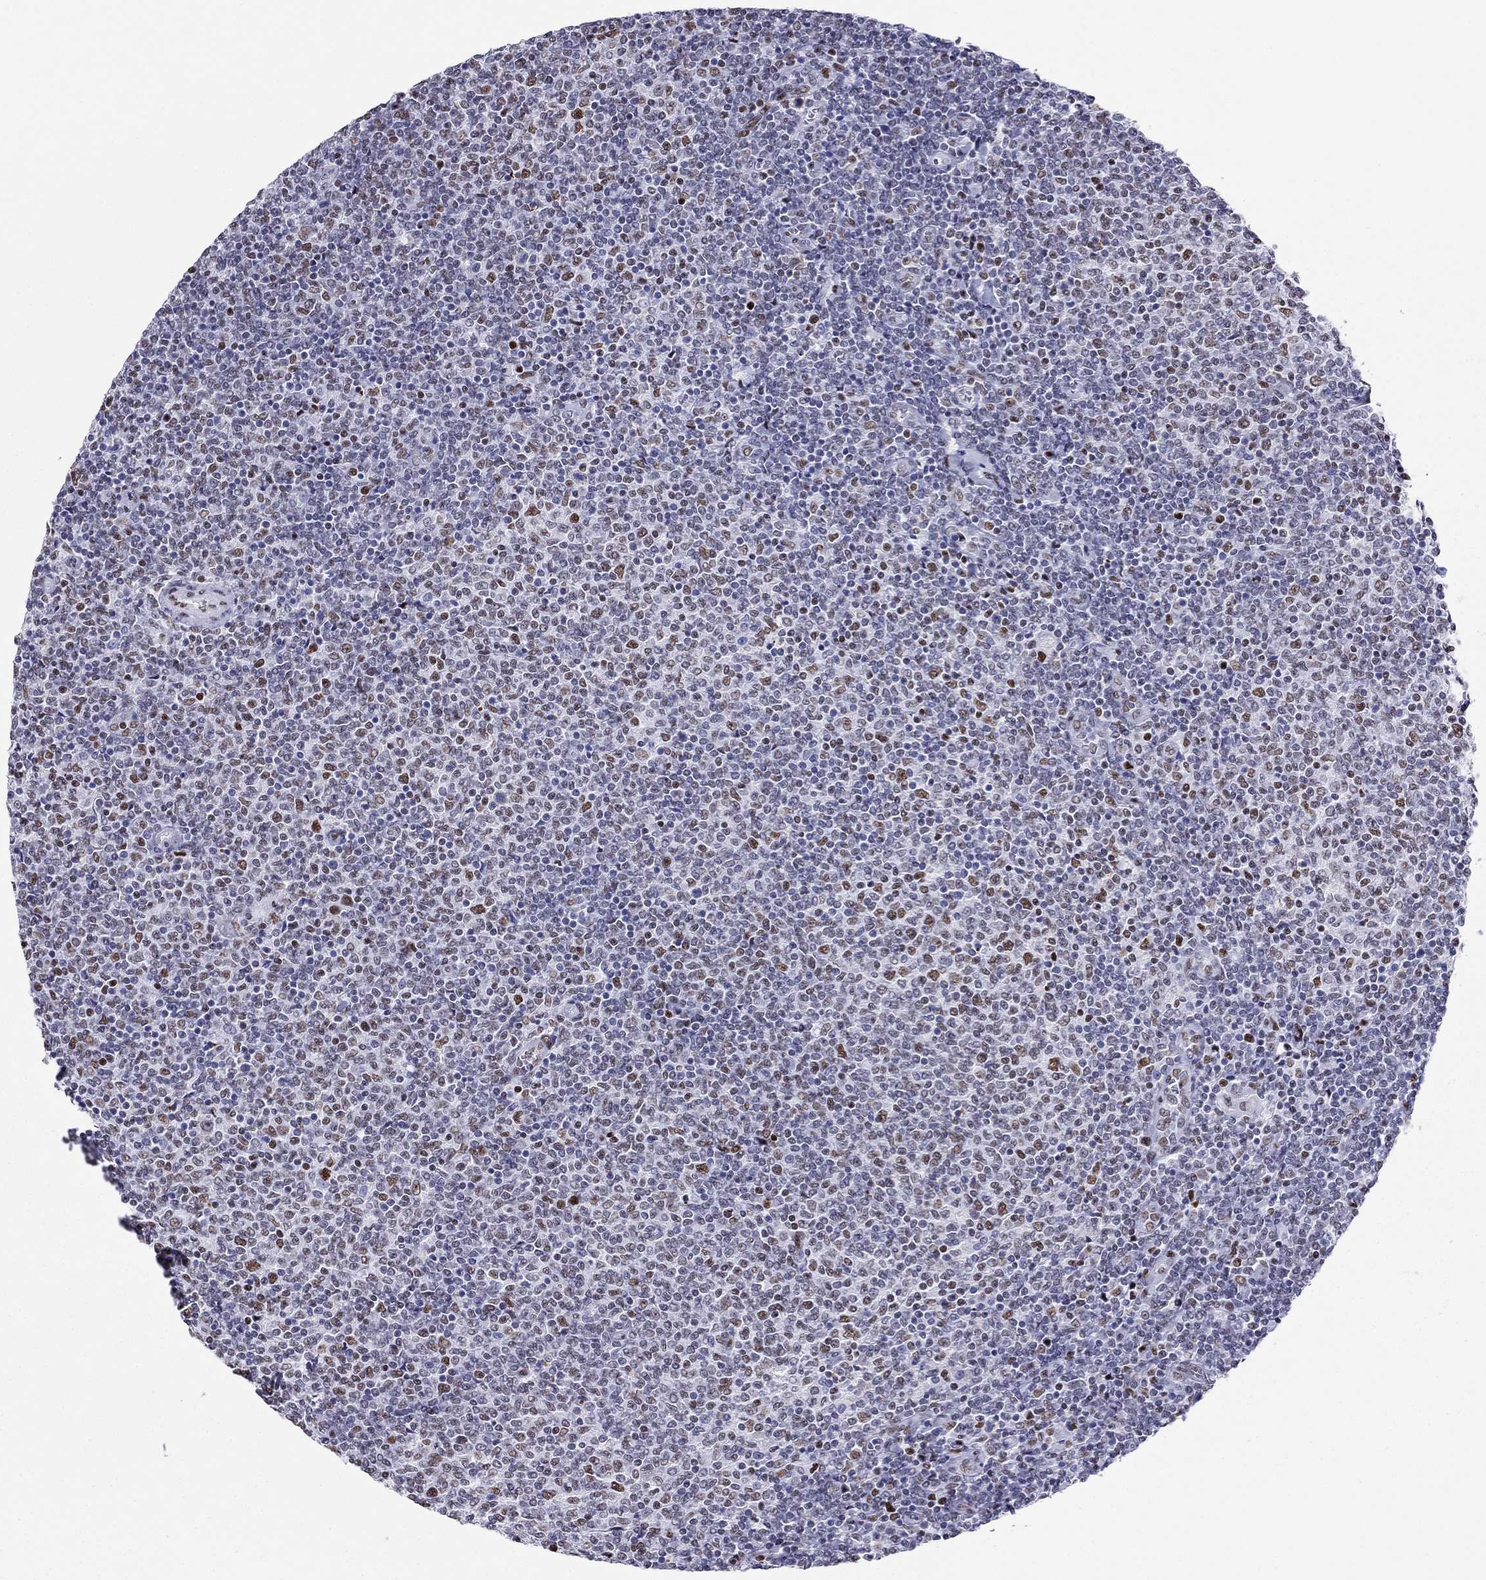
{"staining": {"intensity": "moderate", "quantity": "<25%", "location": "nuclear"}, "tissue": "lymphoma", "cell_type": "Tumor cells", "image_type": "cancer", "snomed": [{"axis": "morphology", "description": "Malignant lymphoma, non-Hodgkin's type, Low grade"}, {"axis": "topography", "description": "Lymph node"}], "caption": "Immunohistochemical staining of human lymphoma exhibits moderate nuclear protein expression in about <25% of tumor cells.", "gene": "PPM1G", "patient": {"sex": "male", "age": 52}}